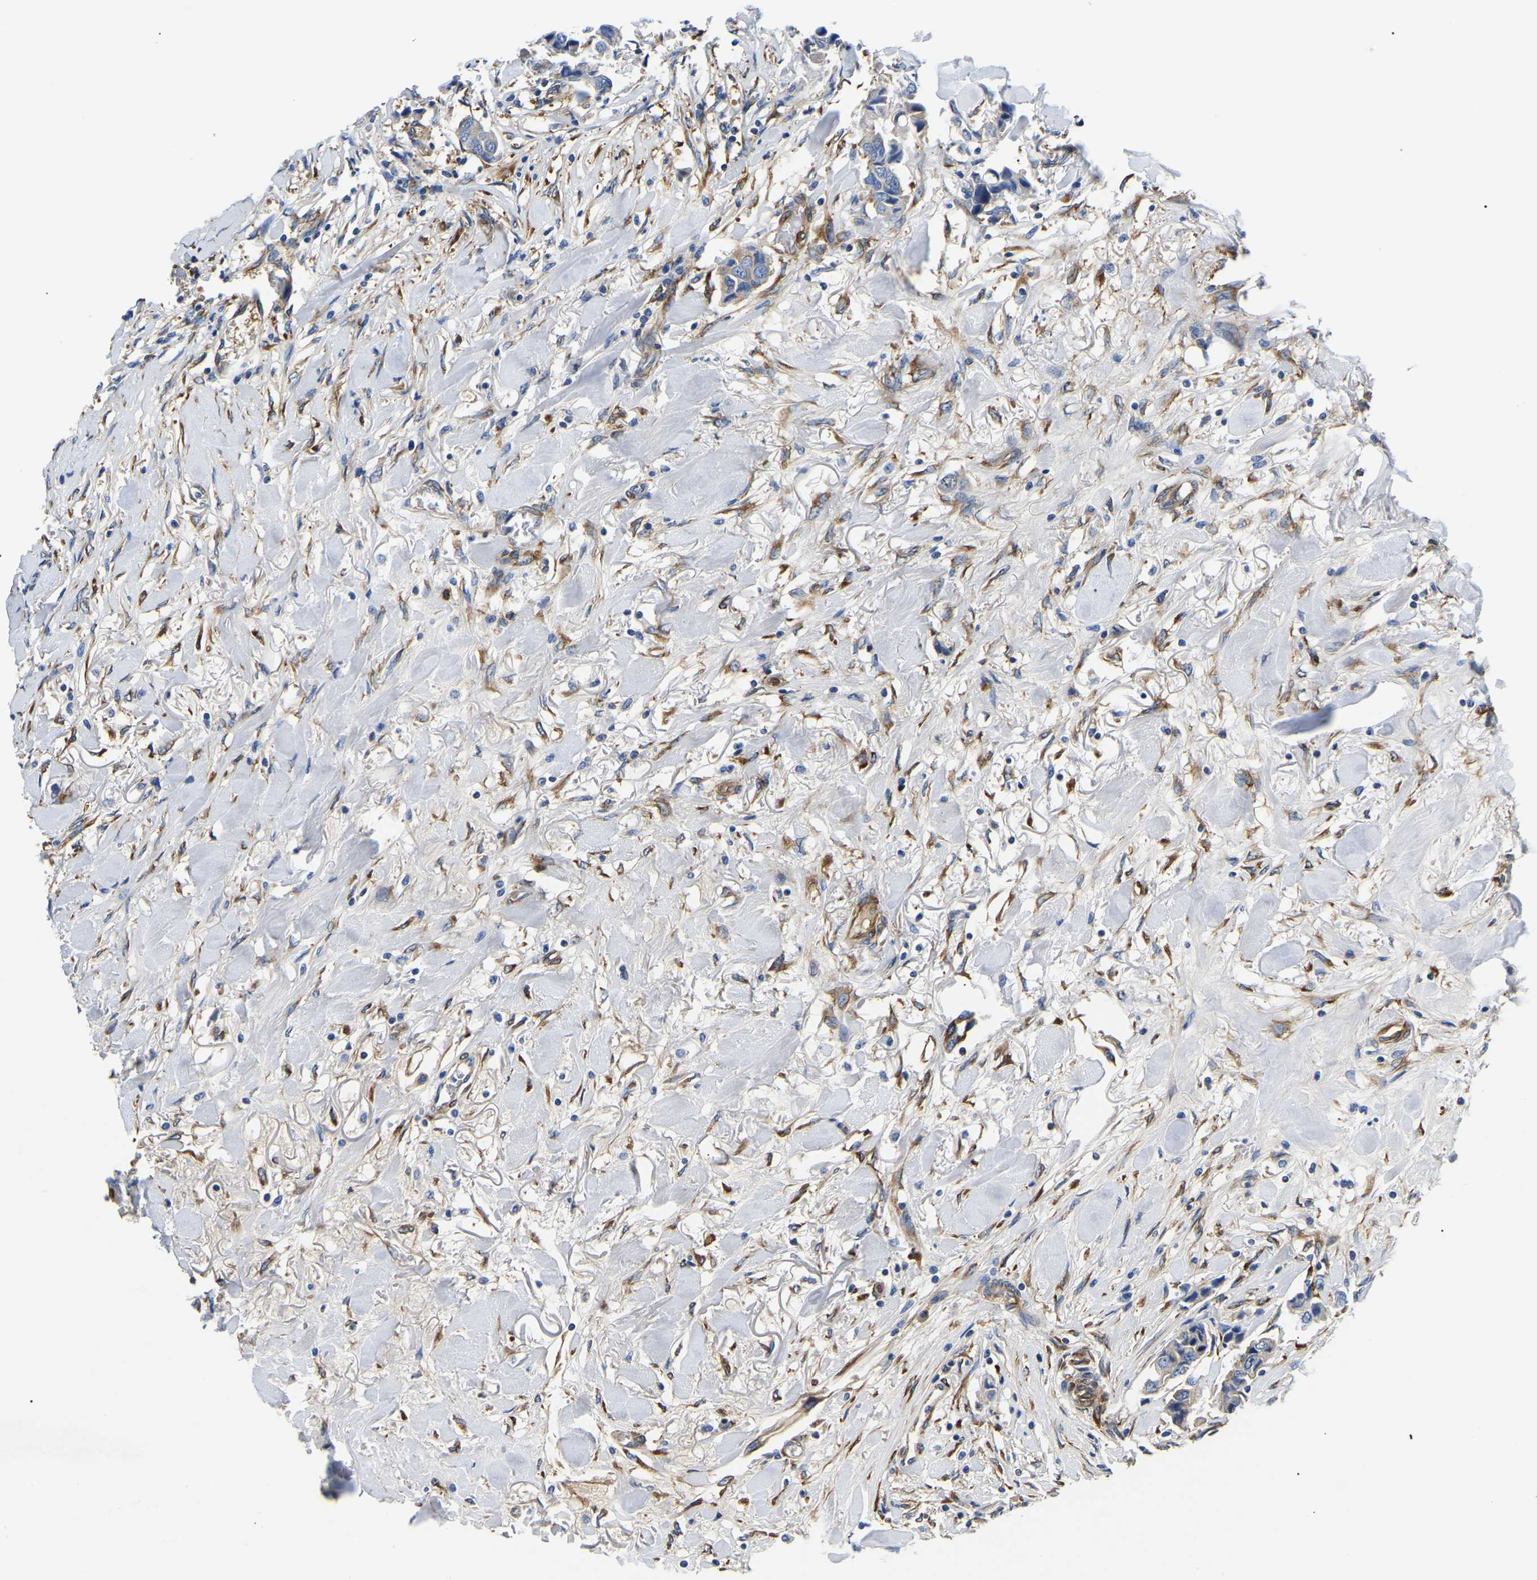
{"staining": {"intensity": "weak", "quantity": "<25%", "location": "cytoplasmic/membranous"}, "tissue": "breast cancer", "cell_type": "Tumor cells", "image_type": "cancer", "snomed": [{"axis": "morphology", "description": "Duct carcinoma"}, {"axis": "topography", "description": "Breast"}], "caption": "Tumor cells are negative for brown protein staining in invasive ductal carcinoma (breast).", "gene": "DUSP8", "patient": {"sex": "female", "age": 80}}